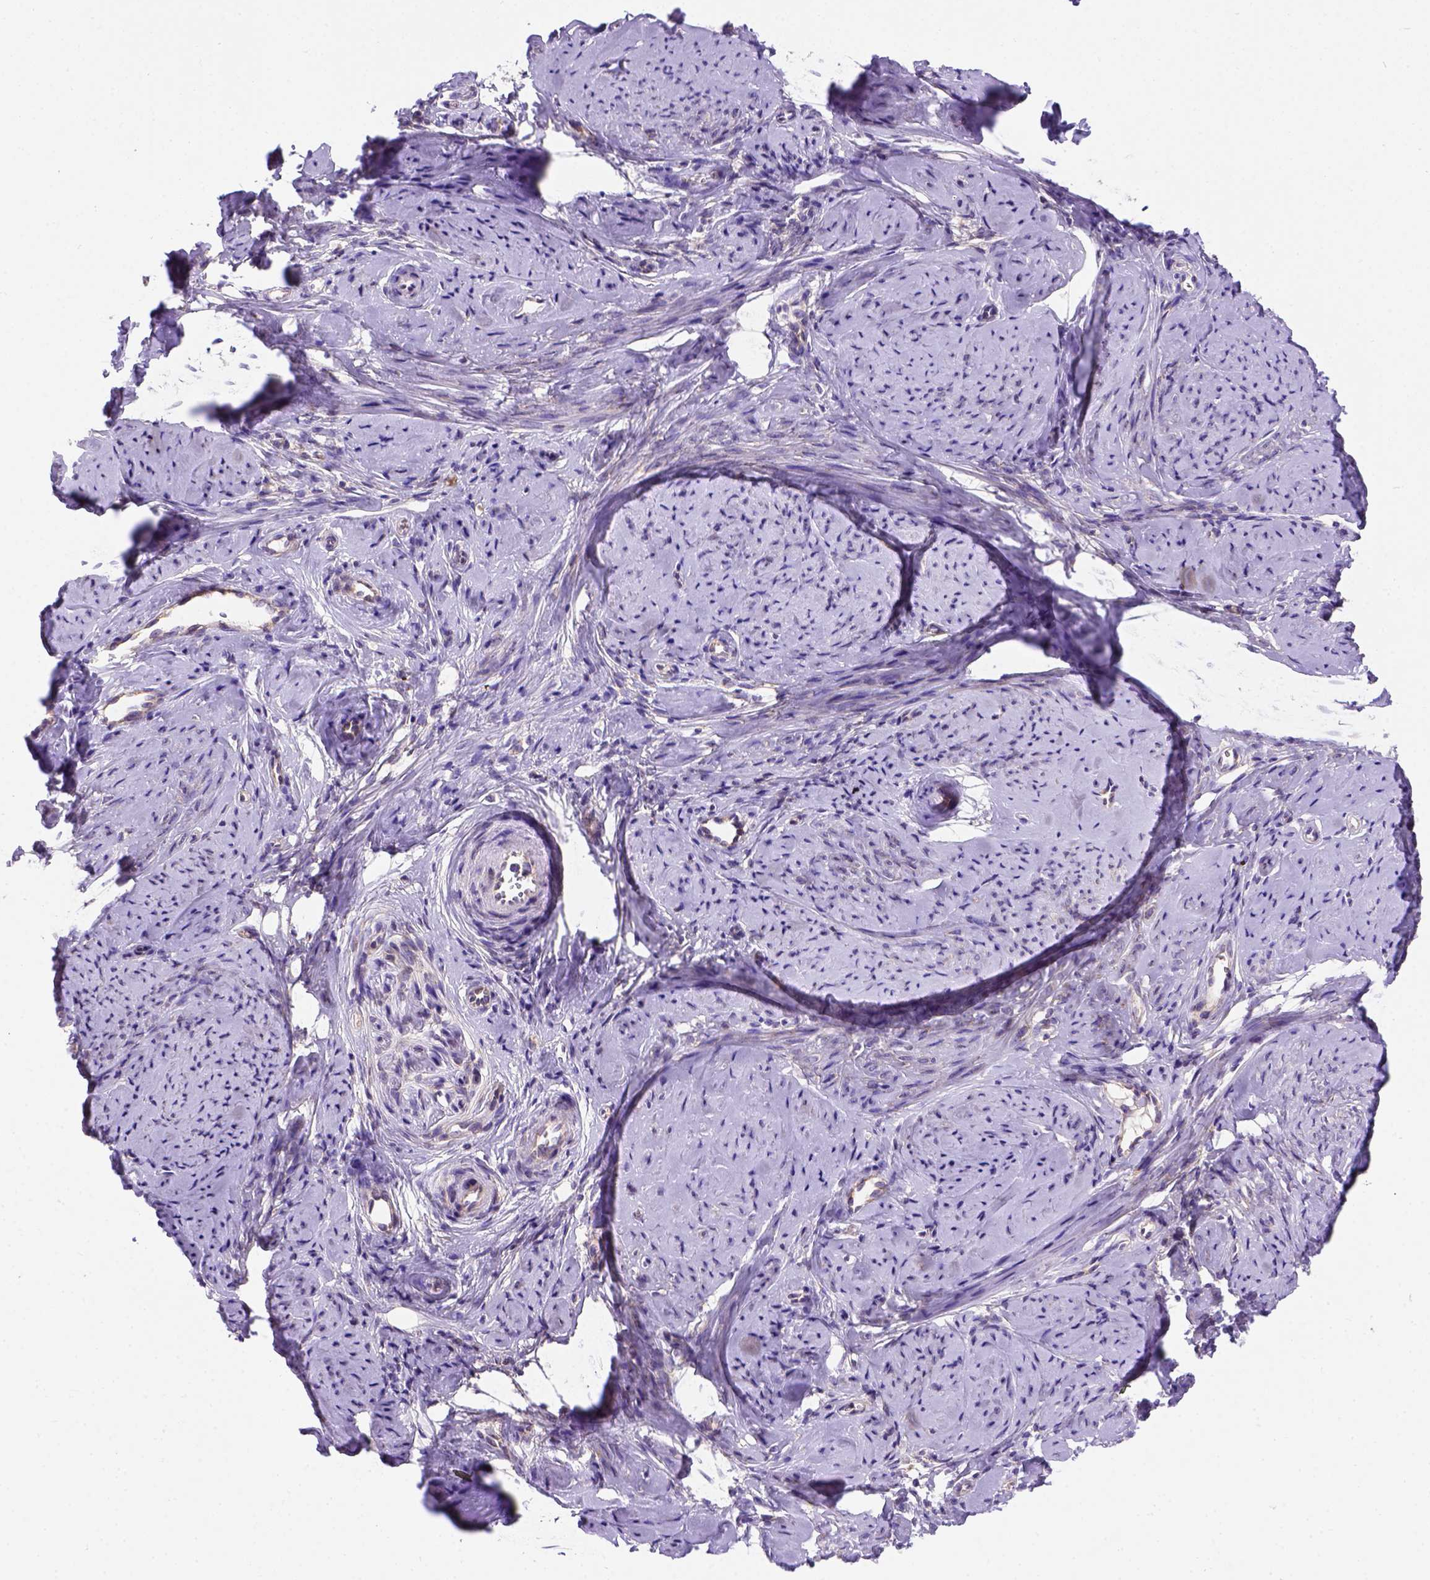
{"staining": {"intensity": "negative", "quantity": "none", "location": "none"}, "tissue": "smooth muscle", "cell_type": "Smooth muscle cells", "image_type": "normal", "snomed": [{"axis": "morphology", "description": "Normal tissue, NOS"}, {"axis": "topography", "description": "Smooth muscle"}], "caption": "The image reveals no staining of smooth muscle cells in normal smooth muscle.", "gene": "FOXI1", "patient": {"sex": "female", "age": 48}}